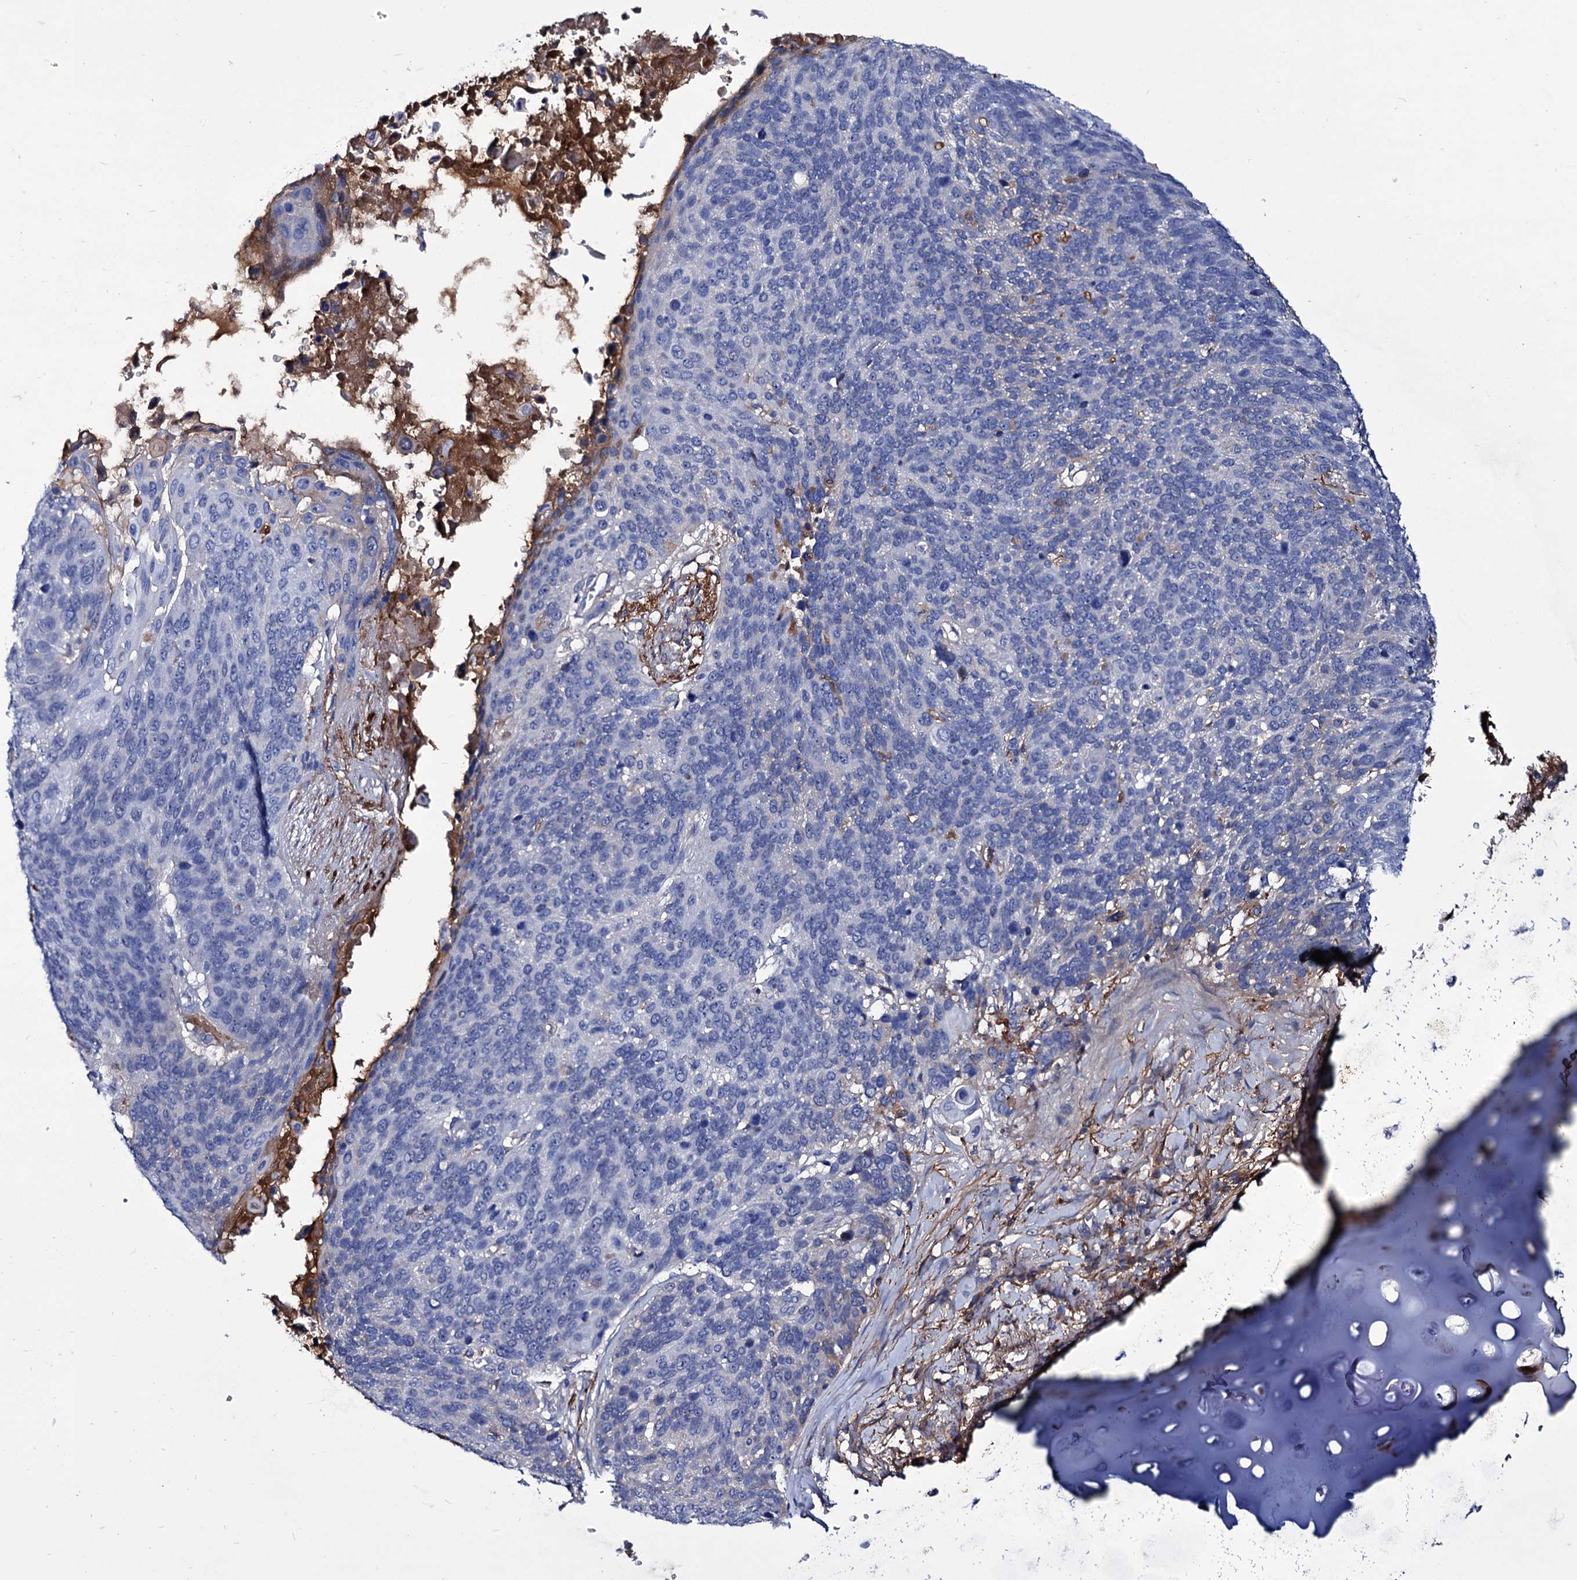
{"staining": {"intensity": "negative", "quantity": "none", "location": "none"}, "tissue": "lung cancer", "cell_type": "Tumor cells", "image_type": "cancer", "snomed": [{"axis": "morphology", "description": "Squamous cell carcinoma, NOS"}, {"axis": "topography", "description": "Lung"}], "caption": "An immunohistochemistry micrograph of lung cancer is shown. There is no staining in tumor cells of lung cancer.", "gene": "AXL", "patient": {"sex": "male", "age": 66}}